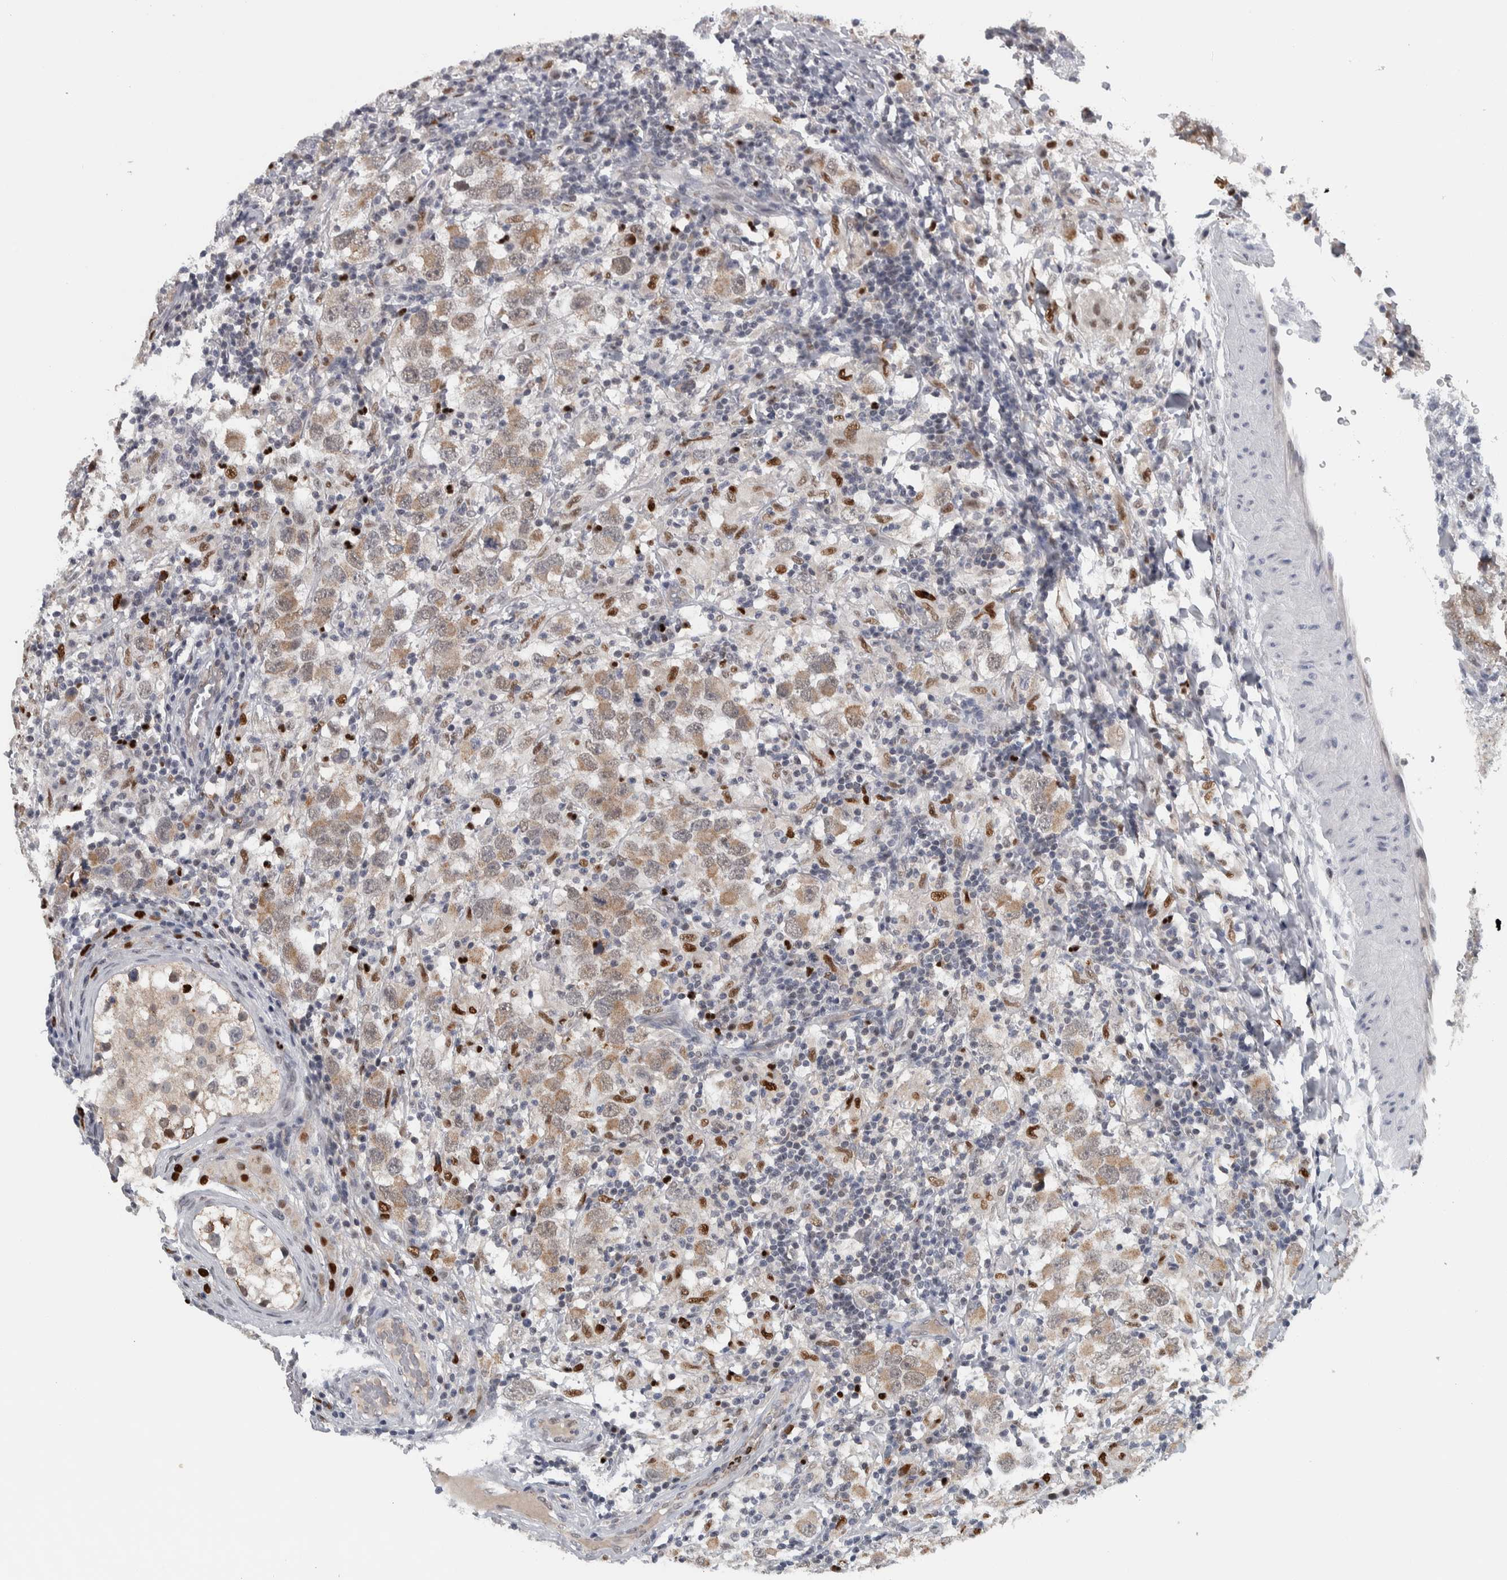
{"staining": {"intensity": "weak", "quantity": ">75%", "location": "cytoplasmic/membranous"}, "tissue": "testis cancer", "cell_type": "Tumor cells", "image_type": "cancer", "snomed": [{"axis": "morphology", "description": "Carcinoma, Embryonal, NOS"}, {"axis": "topography", "description": "Testis"}], "caption": "A high-resolution photomicrograph shows immunohistochemistry (IHC) staining of testis cancer, which shows weak cytoplasmic/membranous positivity in about >75% of tumor cells.", "gene": "ADPRM", "patient": {"sex": "male", "age": 21}}